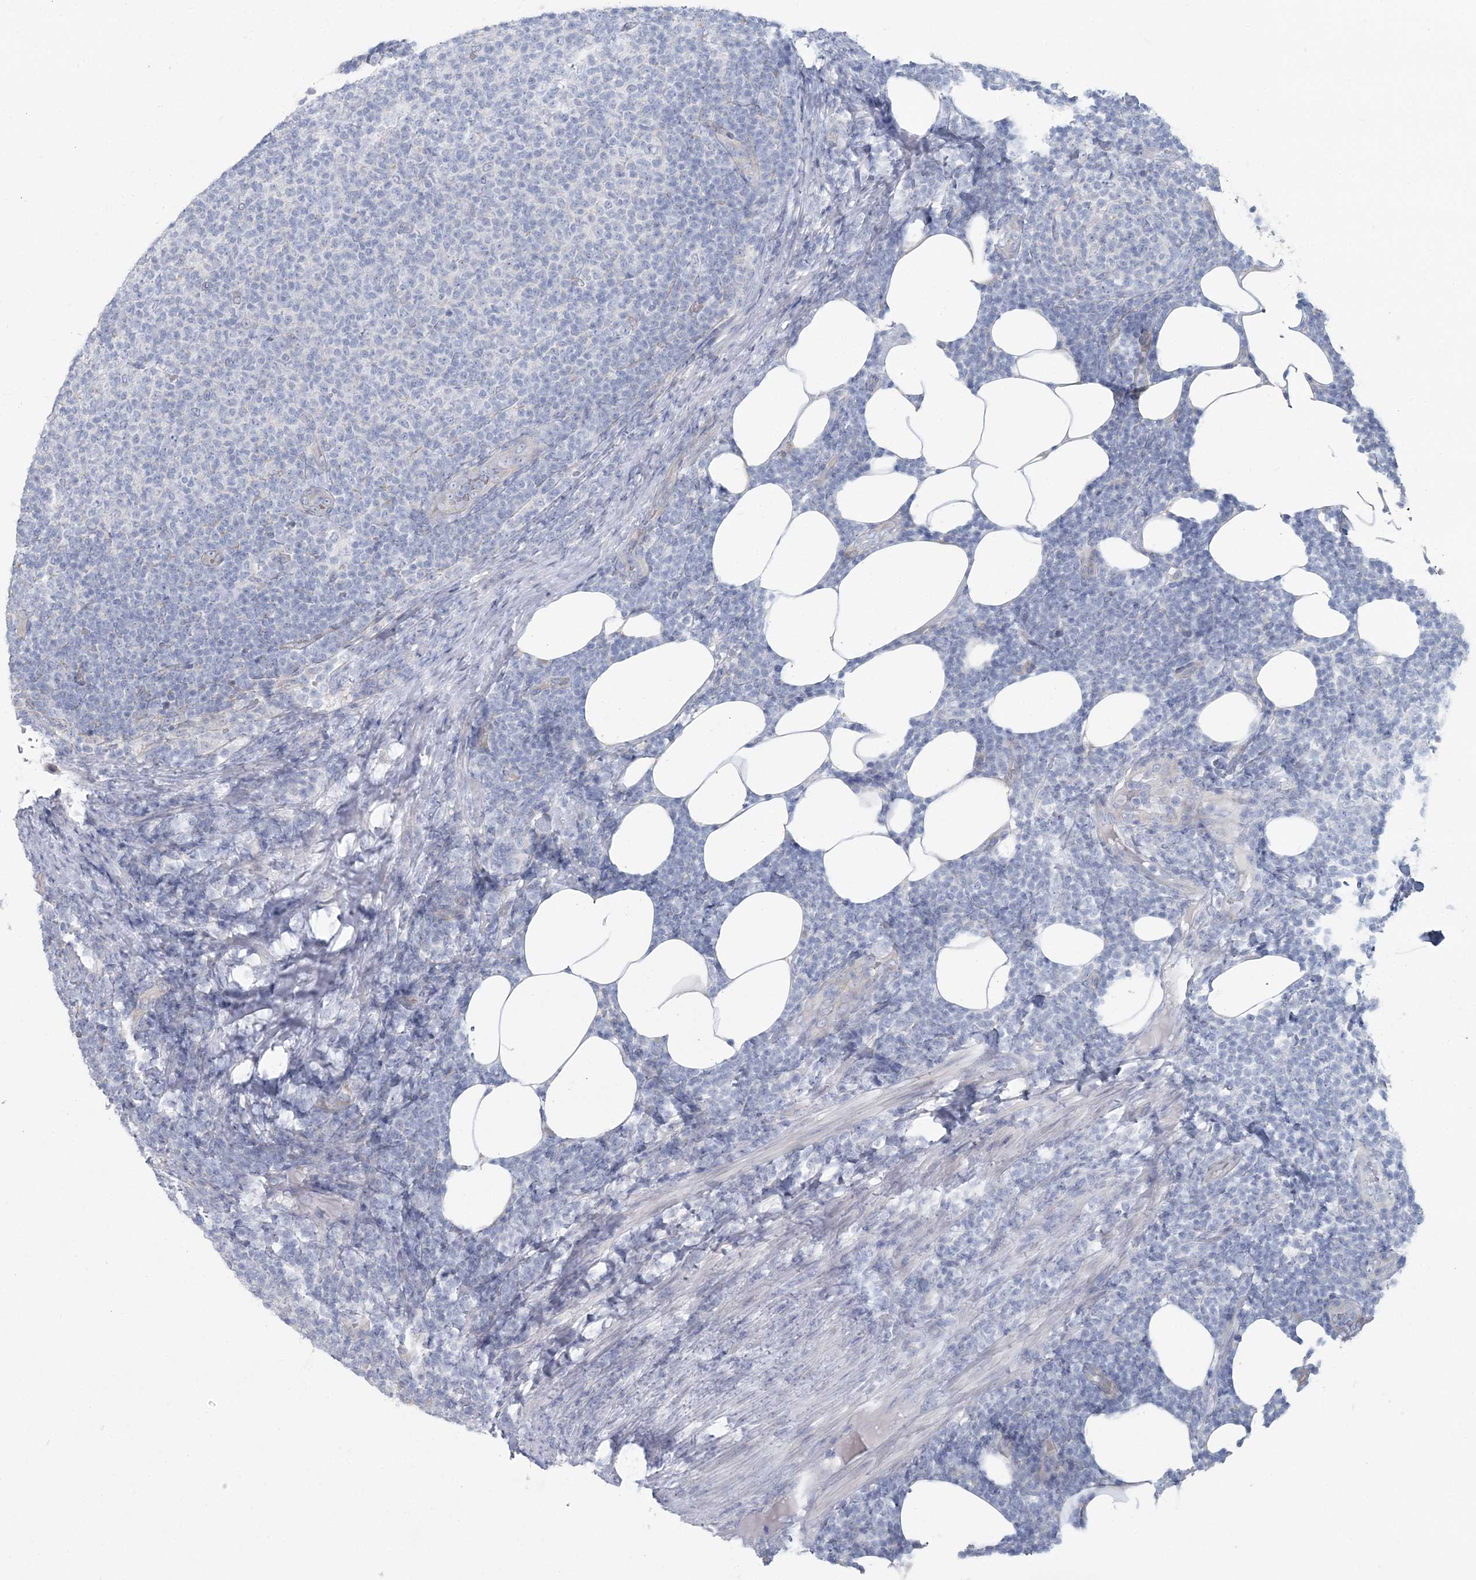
{"staining": {"intensity": "negative", "quantity": "none", "location": "none"}, "tissue": "lymphoma", "cell_type": "Tumor cells", "image_type": "cancer", "snomed": [{"axis": "morphology", "description": "Malignant lymphoma, non-Hodgkin's type, Low grade"}, {"axis": "topography", "description": "Lymph node"}], "caption": "High magnification brightfield microscopy of lymphoma stained with DAB (3,3'-diaminobenzidine) (brown) and counterstained with hematoxylin (blue): tumor cells show no significant staining. Nuclei are stained in blue.", "gene": "CMBL", "patient": {"sex": "male", "age": 66}}